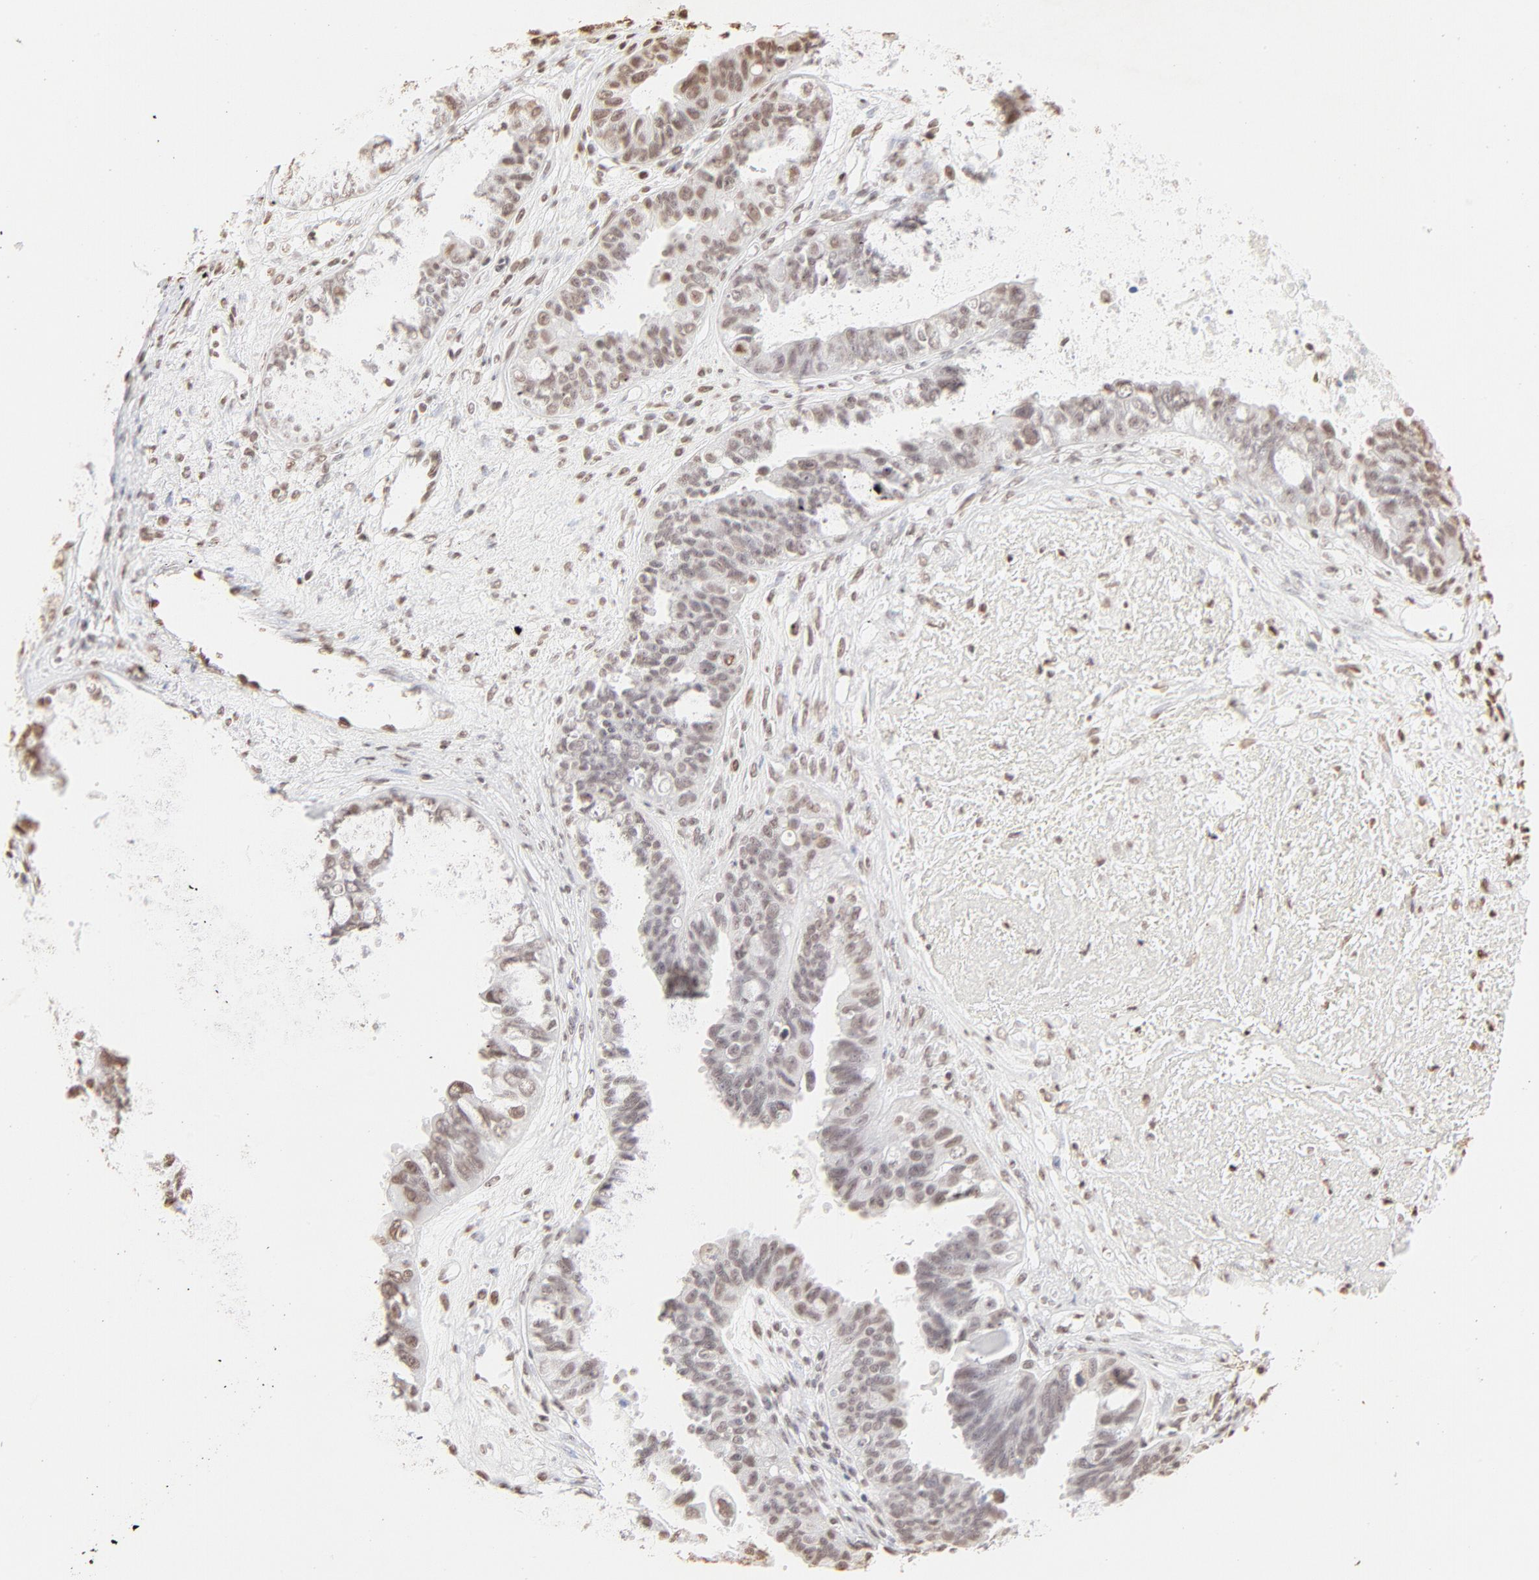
{"staining": {"intensity": "weak", "quantity": "25%-75%", "location": "nuclear"}, "tissue": "ovarian cancer", "cell_type": "Tumor cells", "image_type": "cancer", "snomed": [{"axis": "morphology", "description": "Carcinoma, endometroid"}, {"axis": "topography", "description": "Ovary"}], "caption": "Ovarian cancer stained with DAB IHC shows low levels of weak nuclear expression in approximately 25%-75% of tumor cells.", "gene": "ZNF540", "patient": {"sex": "female", "age": 85}}